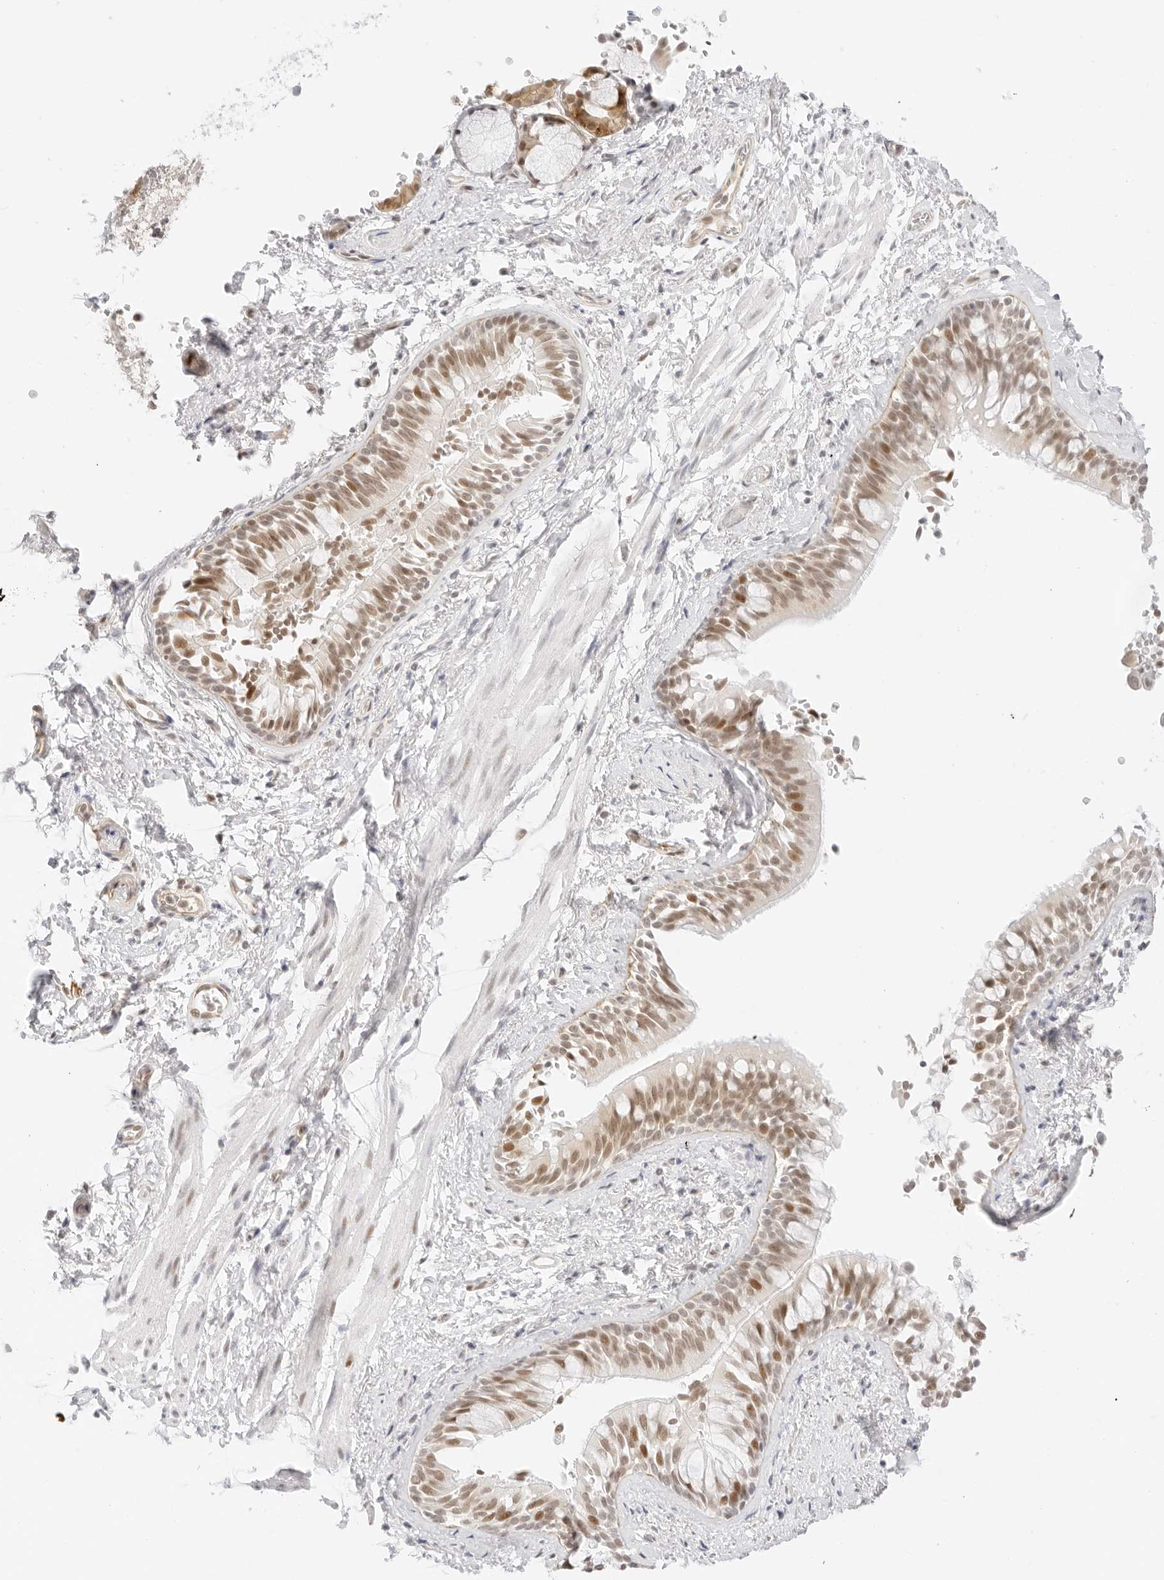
{"staining": {"intensity": "moderate", "quantity": ">75%", "location": "nuclear"}, "tissue": "bronchus", "cell_type": "Respiratory epithelial cells", "image_type": "normal", "snomed": [{"axis": "morphology", "description": "Normal tissue, NOS"}, {"axis": "morphology", "description": "Inflammation, NOS"}, {"axis": "topography", "description": "Cartilage tissue"}, {"axis": "topography", "description": "Bronchus"}, {"axis": "topography", "description": "Lung"}], "caption": "Protein staining of benign bronchus reveals moderate nuclear positivity in about >75% of respiratory epithelial cells. The staining was performed using DAB to visualize the protein expression in brown, while the nuclei were stained in blue with hematoxylin (Magnification: 20x).", "gene": "ITGA6", "patient": {"sex": "female", "age": 64}}